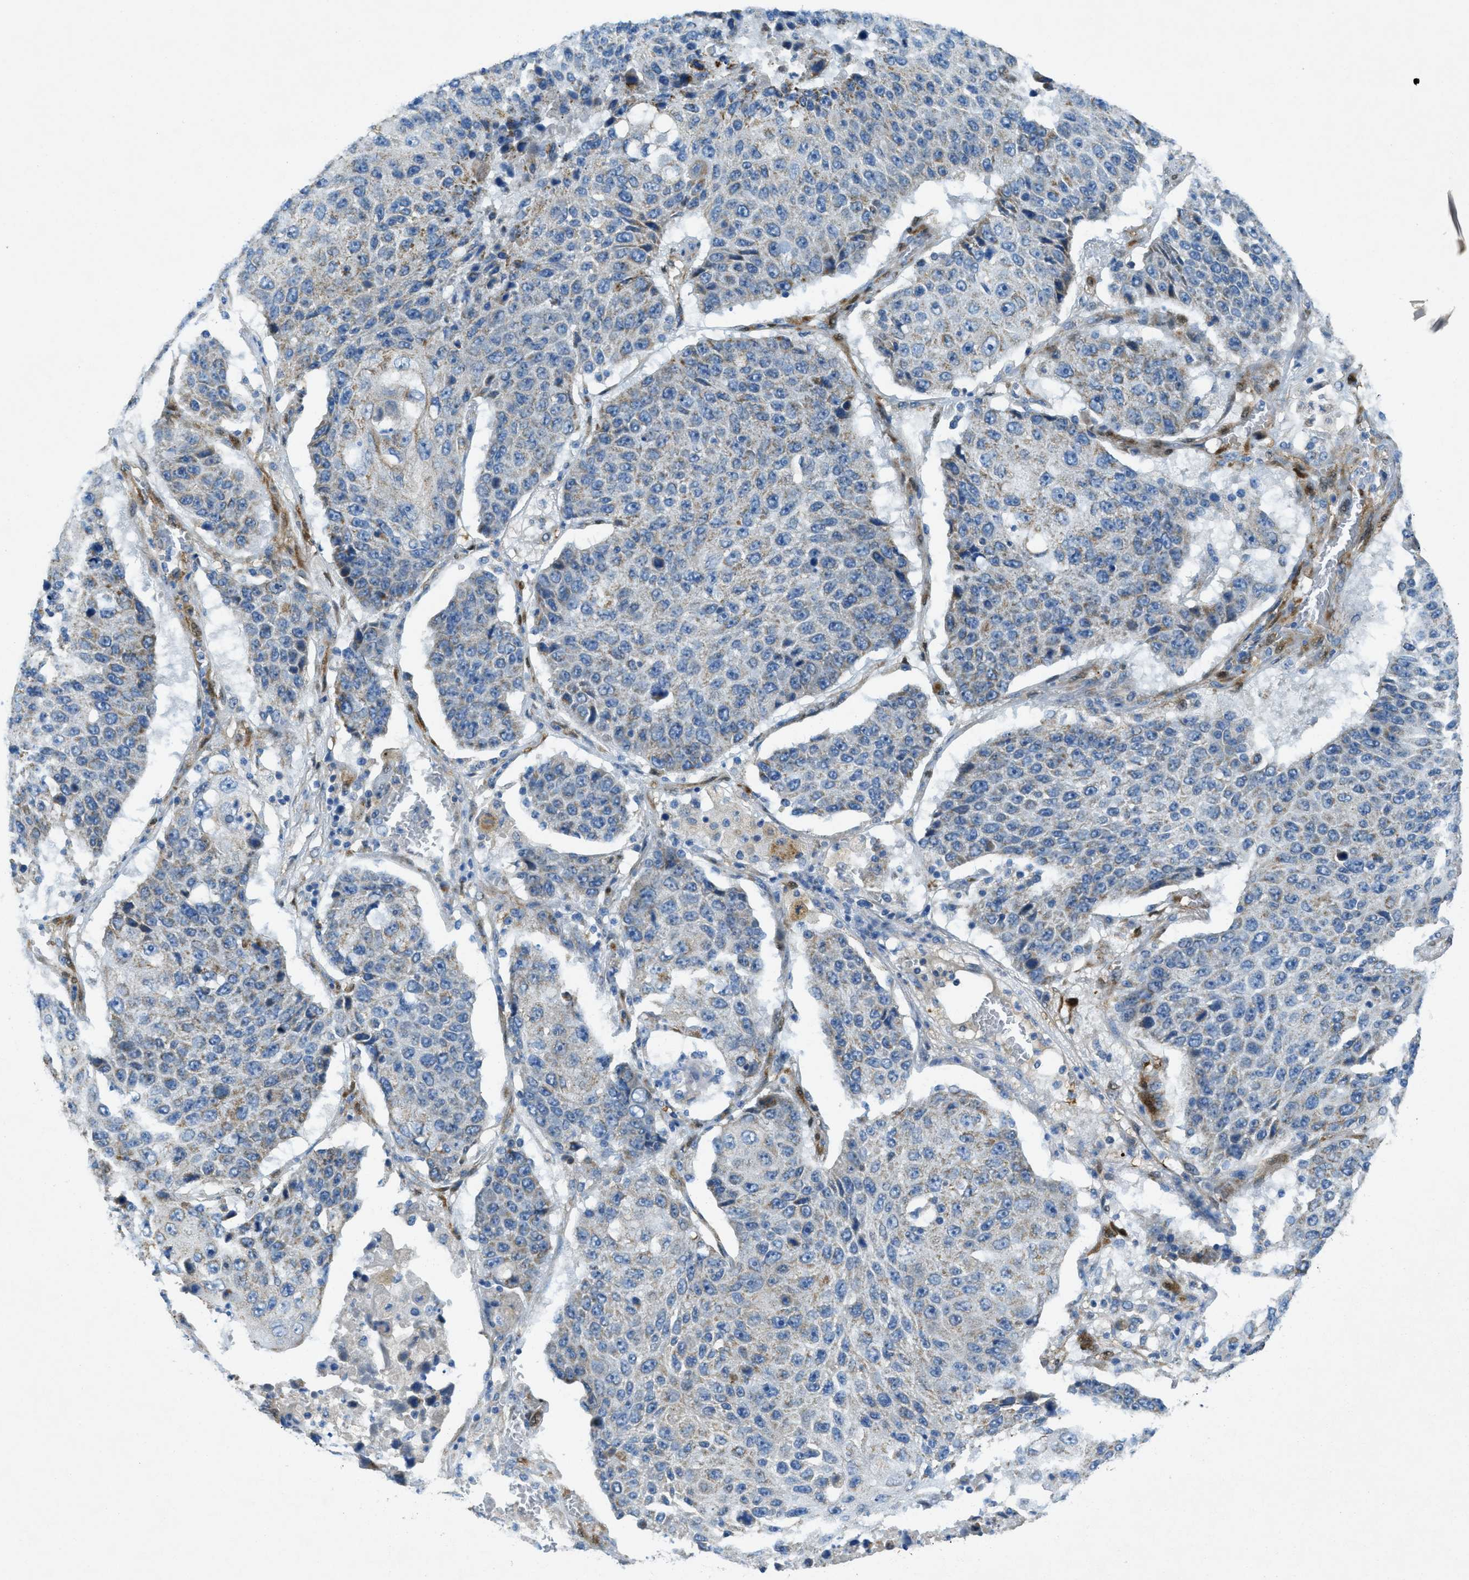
{"staining": {"intensity": "weak", "quantity": "<25%", "location": "cytoplasmic/membranous"}, "tissue": "lung cancer", "cell_type": "Tumor cells", "image_type": "cancer", "snomed": [{"axis": "morphology", "description": "Squamous cell carcinoma, NOS"}, {"axis": "topography", "description": "Lung"}], "caption": "IHC photomicrograph of human lung squamous cell carcinoma stained for a protein (brown), which shows no staining in tumor cells. (DAB (3,3'-diaminobenzidine) immunohistochemistry, high magnification).", "gene": "CYGB", "patient": {"sex": "male", "age": 61}}